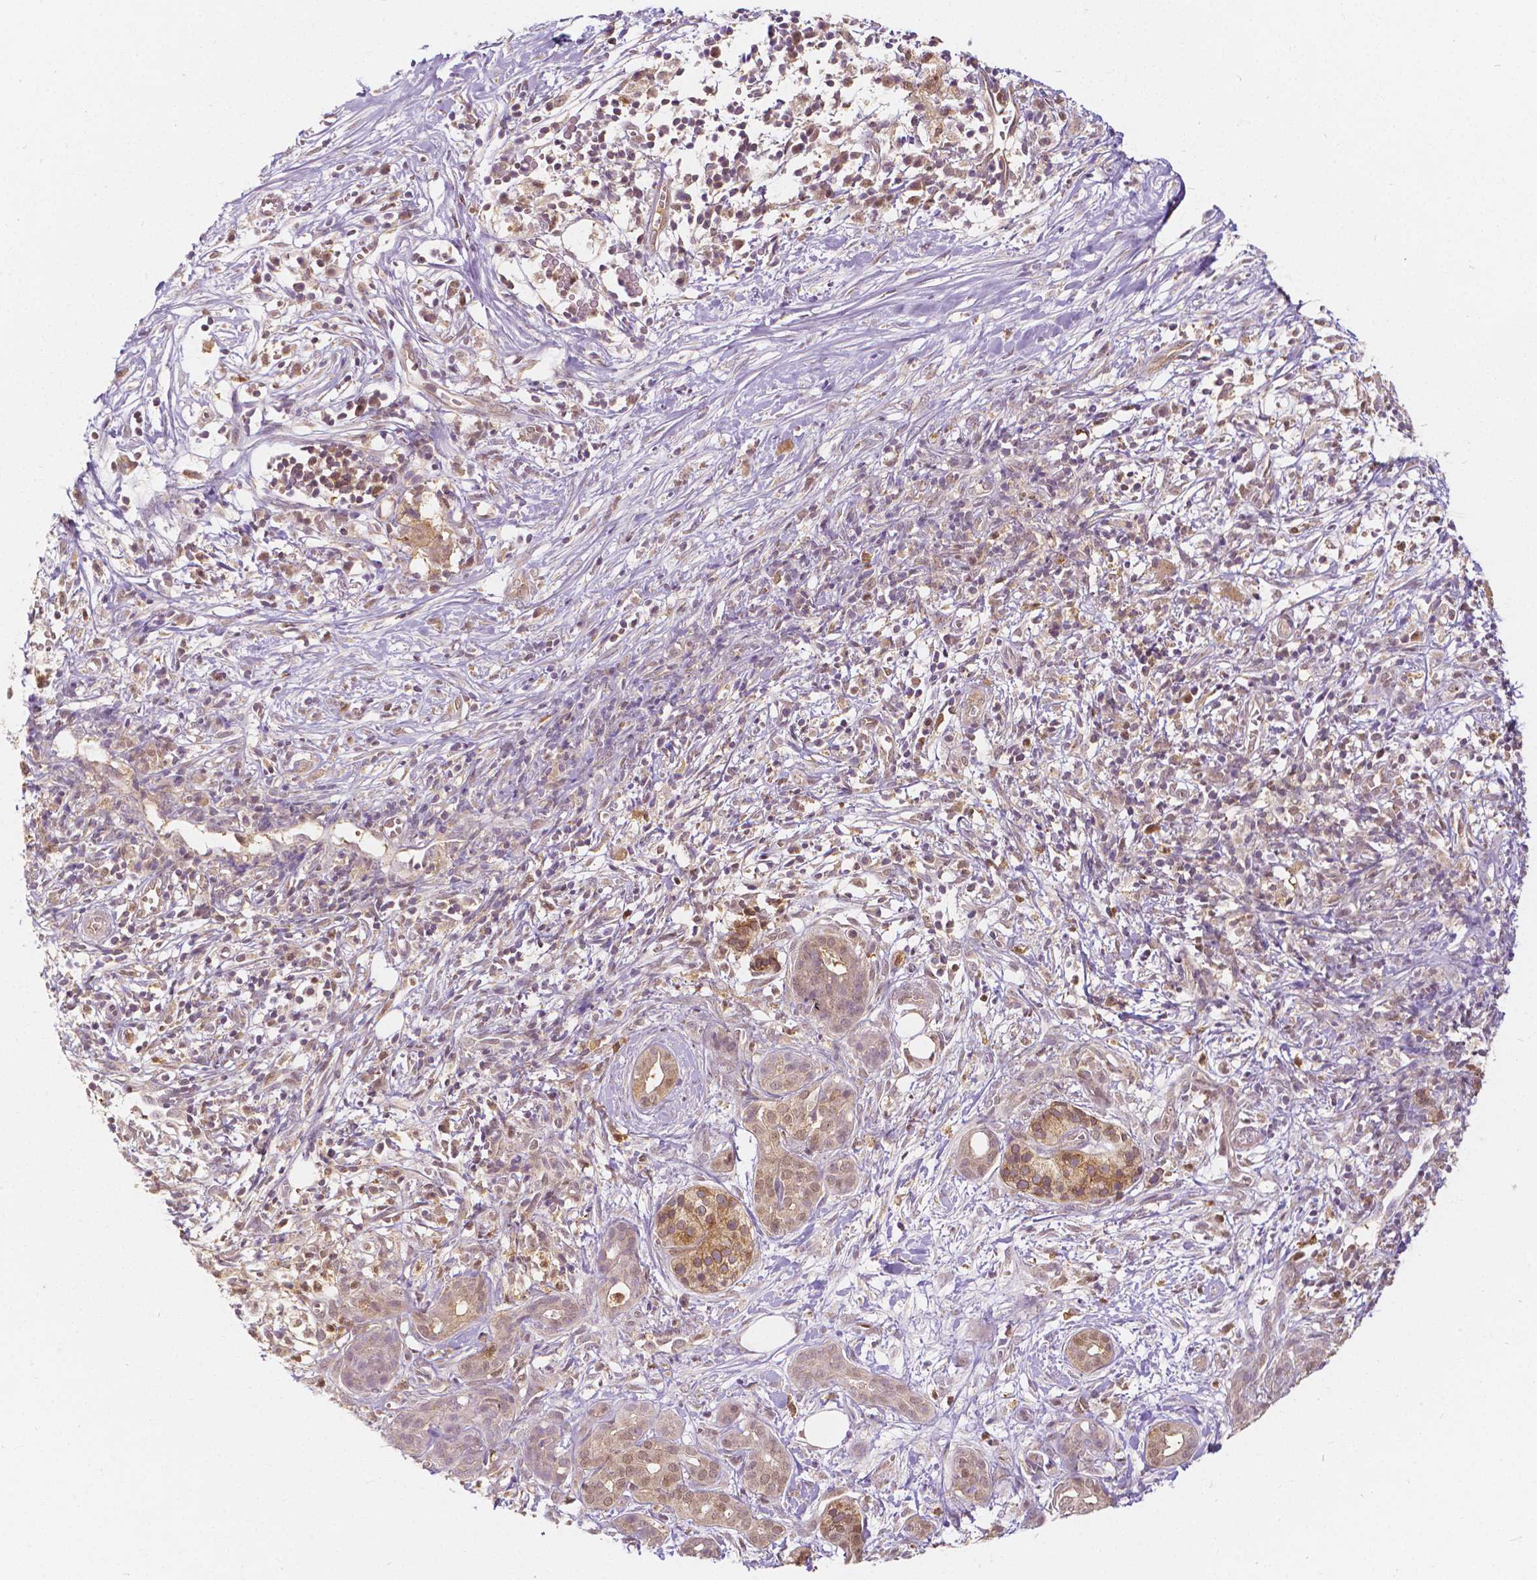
{"staining": {"intensity": "moderate", "quantity": ">75%", "location": "cytoplasmic/membranous,nuclear"}, "tissue": "pancreatic cancer", "cell_type": "Tumor cells", "image_type": "cancer", "snomed": [{"axis": "morphology", "description": "Adenocarcinoma, NOS"}, {"axis": "topography", "description": "Pancreas"}], "caption": "Human pancreatic adenocarcinoma stained with a protein marker displays moderate staining in tumor cells.", "gene": "NAPRT", "patient": {"sex": "male", "age": 61}}